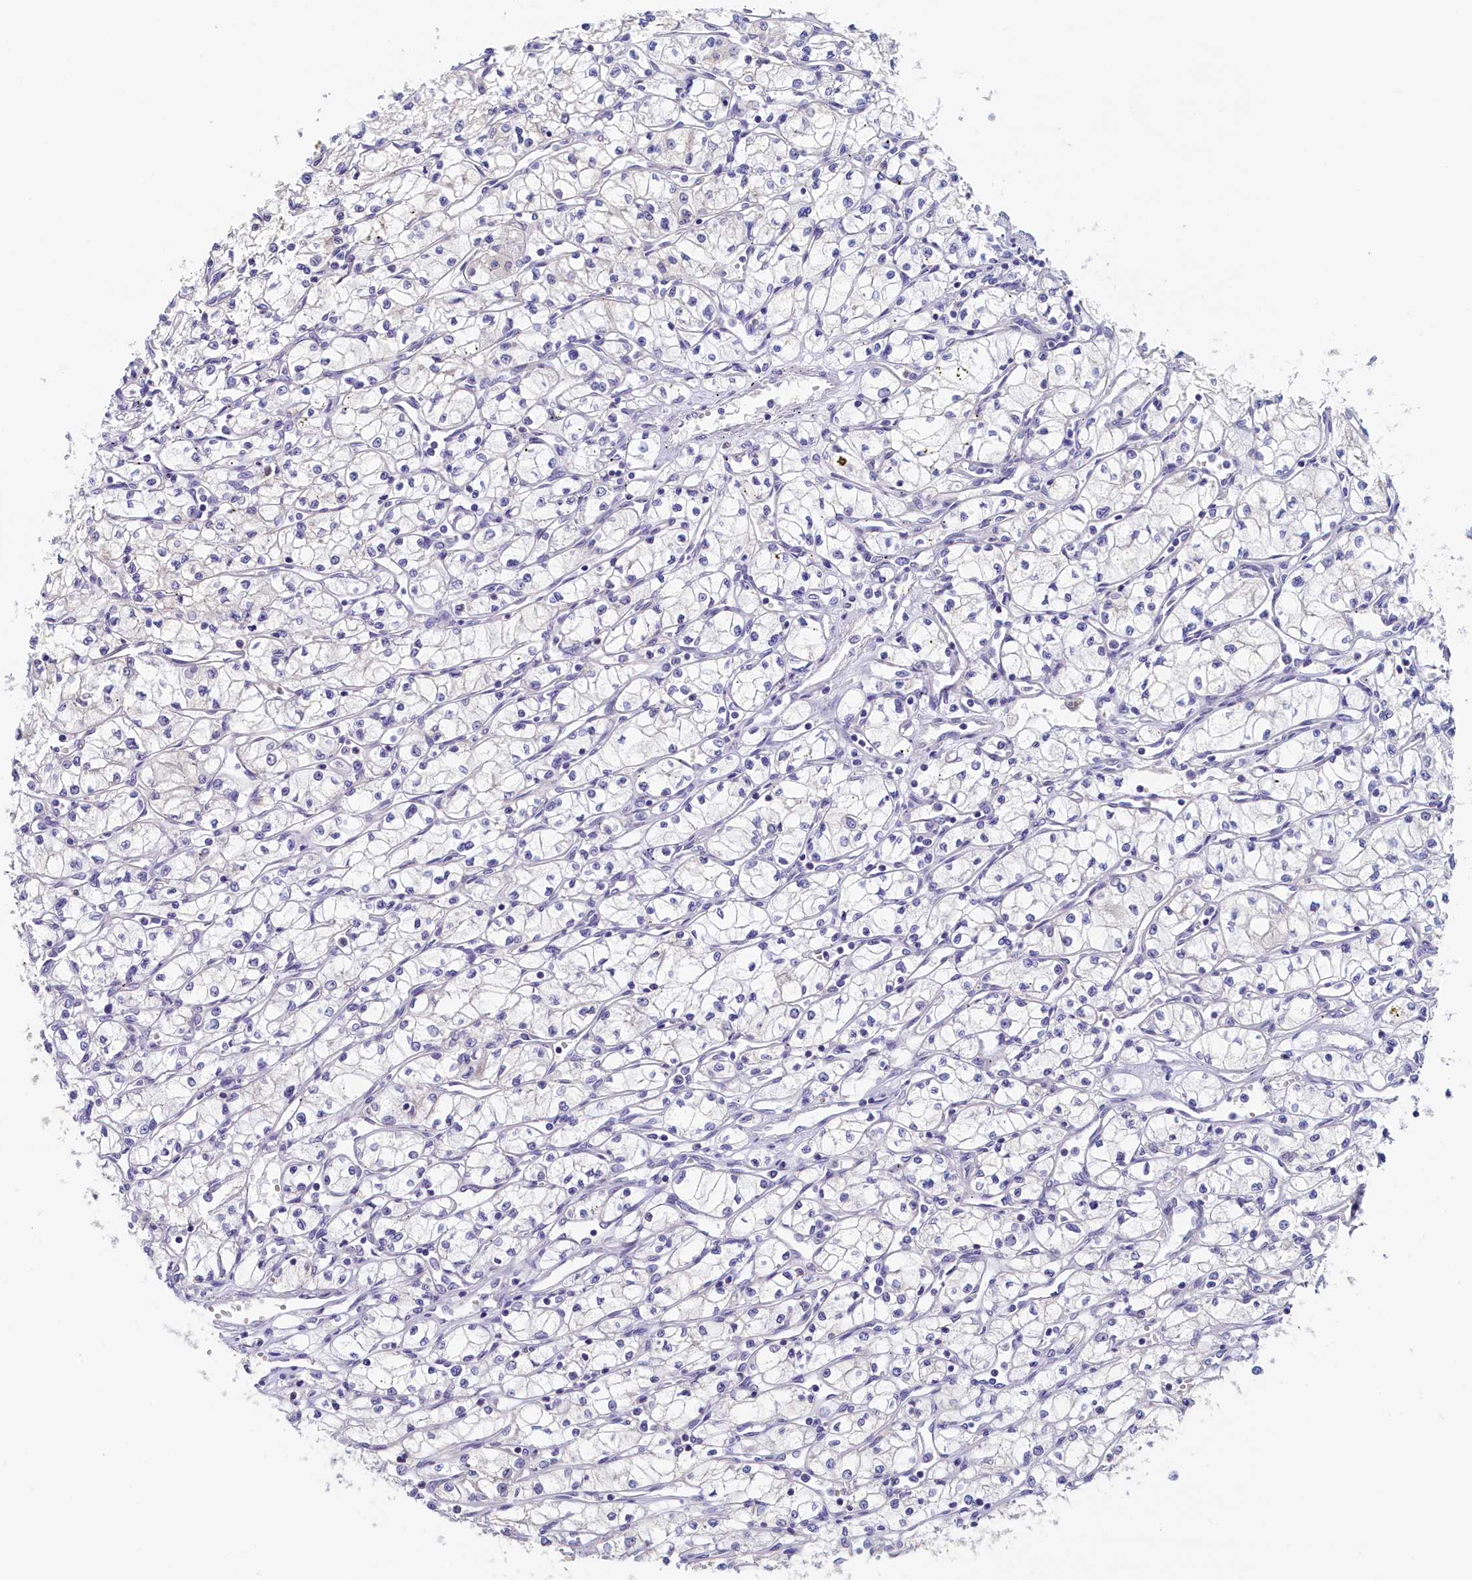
{"staining": {"intensity": "negative", "quantity": "none", "location": "none"}, "tissue": "renal cancer", "cell_type": "Tumor cells", "image_type": "cancer", "snomed": [{"axis": "morphology", "description": "Adenocarcinoma, NOS"}, {"axis": "topography", "description": "Kidney"}], "caption": "Immunohistochemical staining of human renal adenocarcinoma demonstrates no significant expression in tumor cells.", "gene": "MOSPD3", "patient": {"sex": "male", "age": 59}}